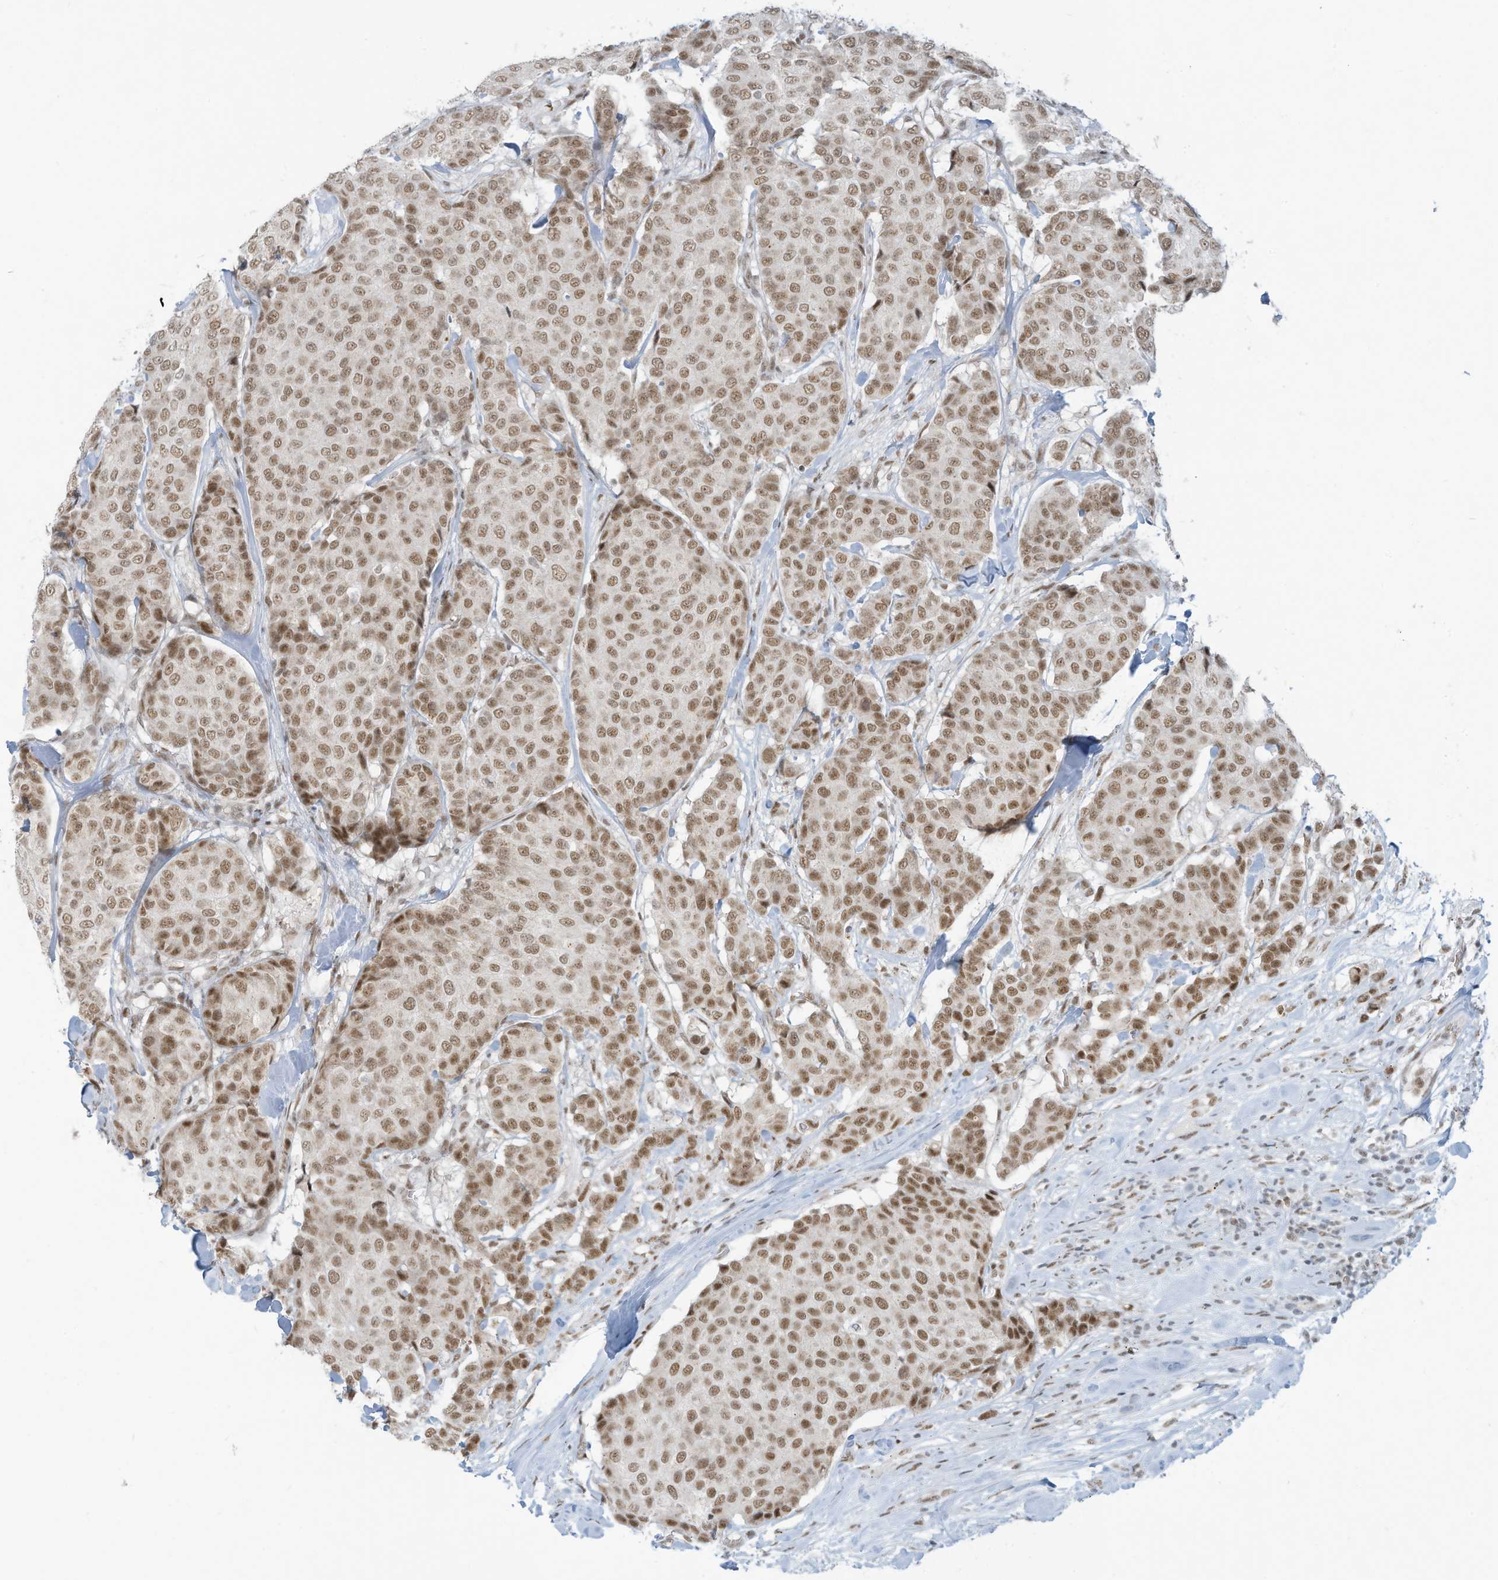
{"staining": {"intensity": "moderate", "quantity": ">75%", "location": "nuclear"}, "tissue": "breast cancer", "cell_type": "Tumor cells", "image_type": "cancer", "snomed": [{"axis": "morphology", "description": "Duct carcinoma"}, {"axis": "topography", "description": "Breast"}], "caption": "Immunohistochemistry (IHC) (DAB) staining of human breast cancer (infiltrating ductal carcinoma) reveals moderate nuclear protein expression in about >75% of tumor cells. The staining is performed using DAB (3,3'-diaminobenzidine) brown chromogen to label protein expression. The nuclei are counter-stained blue using hematoxylin.", "gene": "ECT2L", "patient": {"sex": "female", "age": 75}}